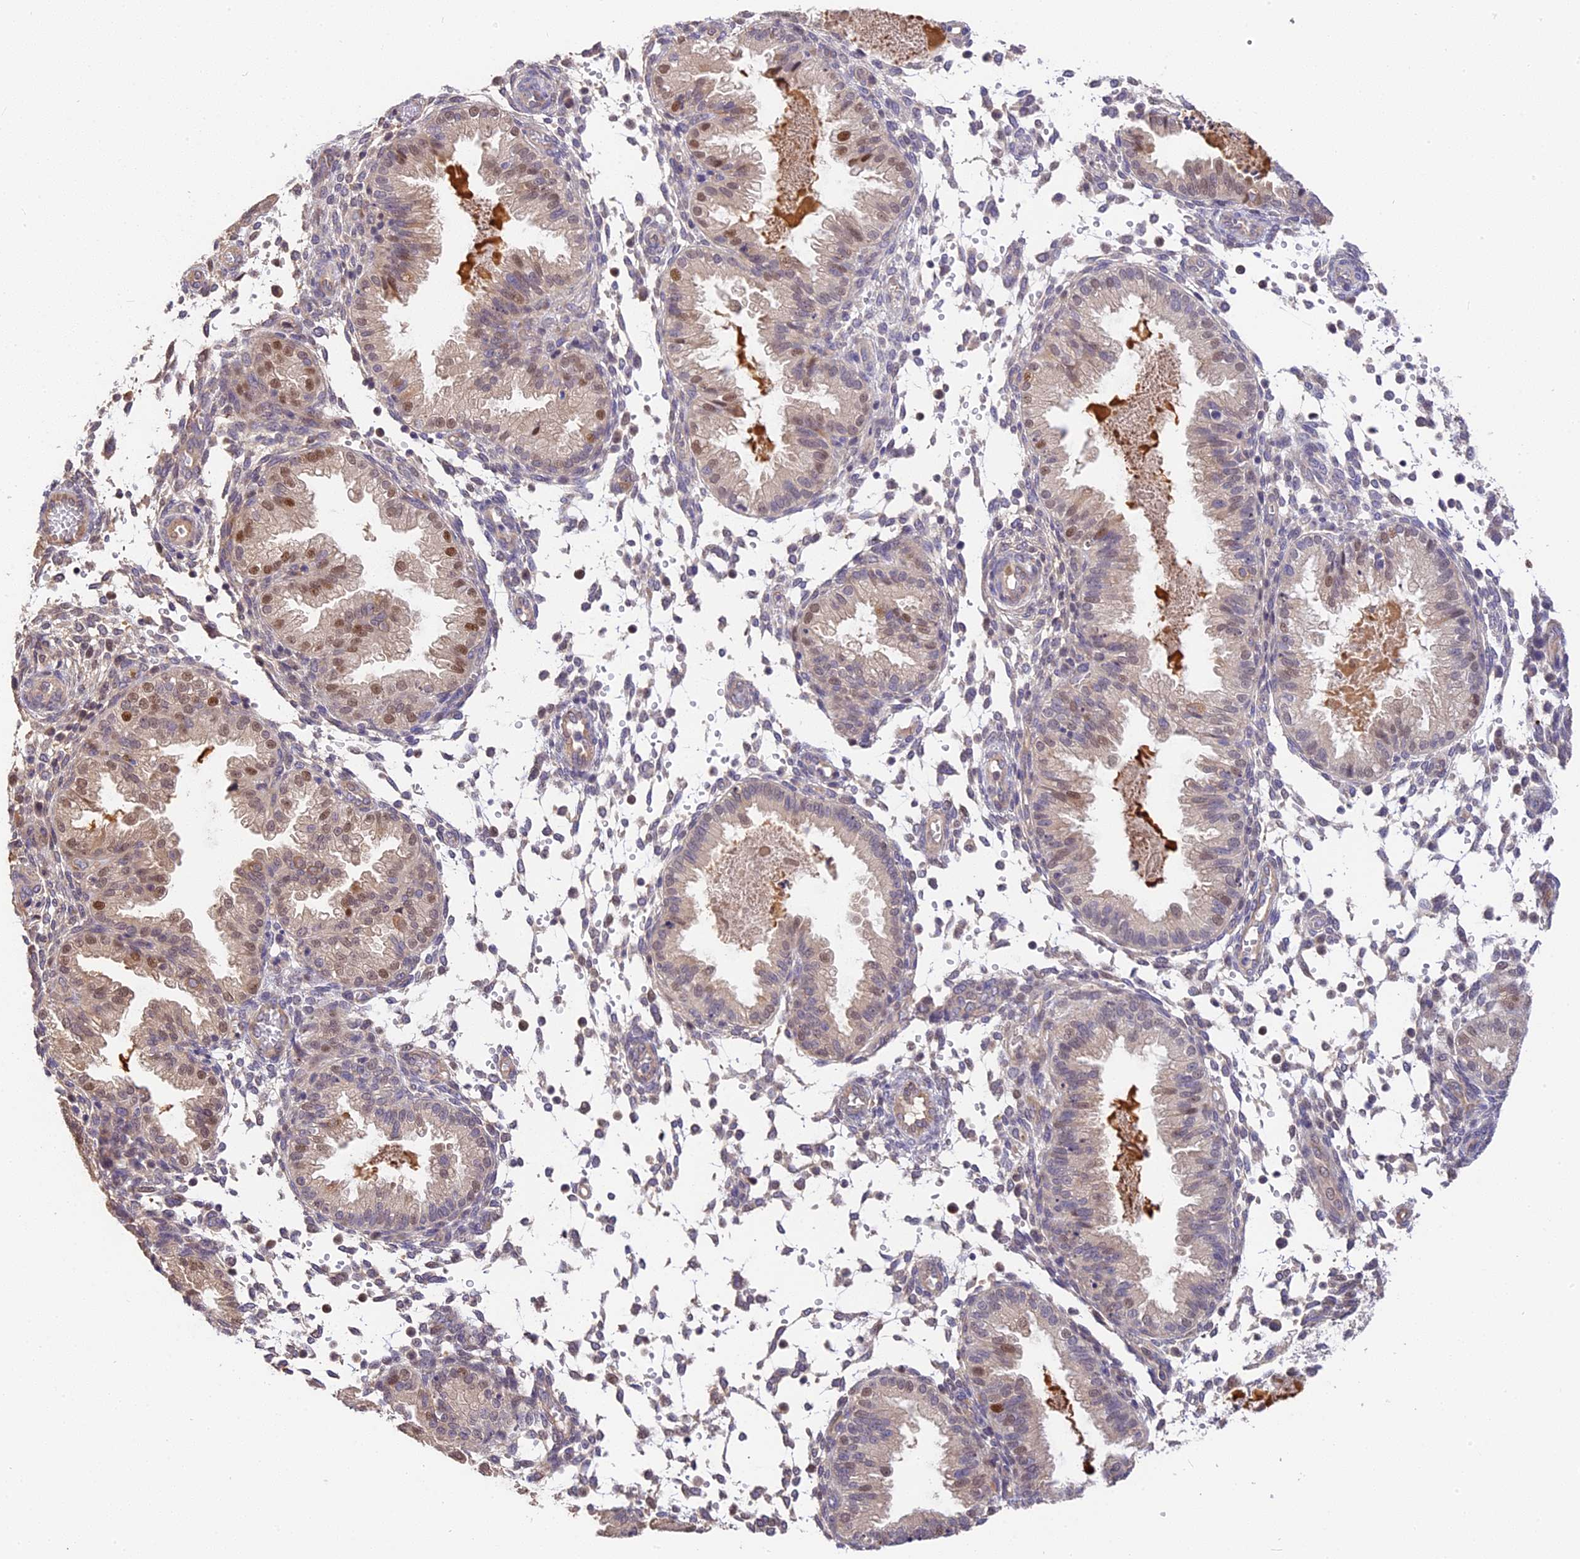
{"staining": {"intensity": "weak", "quantity": "<25%", "location": "cytoplasmic/membranous"}, "tissue": "endometrium", "cell_type": "Cells in endometrial stroma", "image_type": "normal", "snomed": [{"axis": "morphology", "description": "Normal tissue, NOS"}, {"axis": "topography", "description": "Endometrium"}], "caption": "The image shows no staining of cells in endometrial stroma in unremarkable endometrium. Nuclei are stained in blue.", "gene": "BSCL2", "patient": {"sex": "female", "age": 33}}